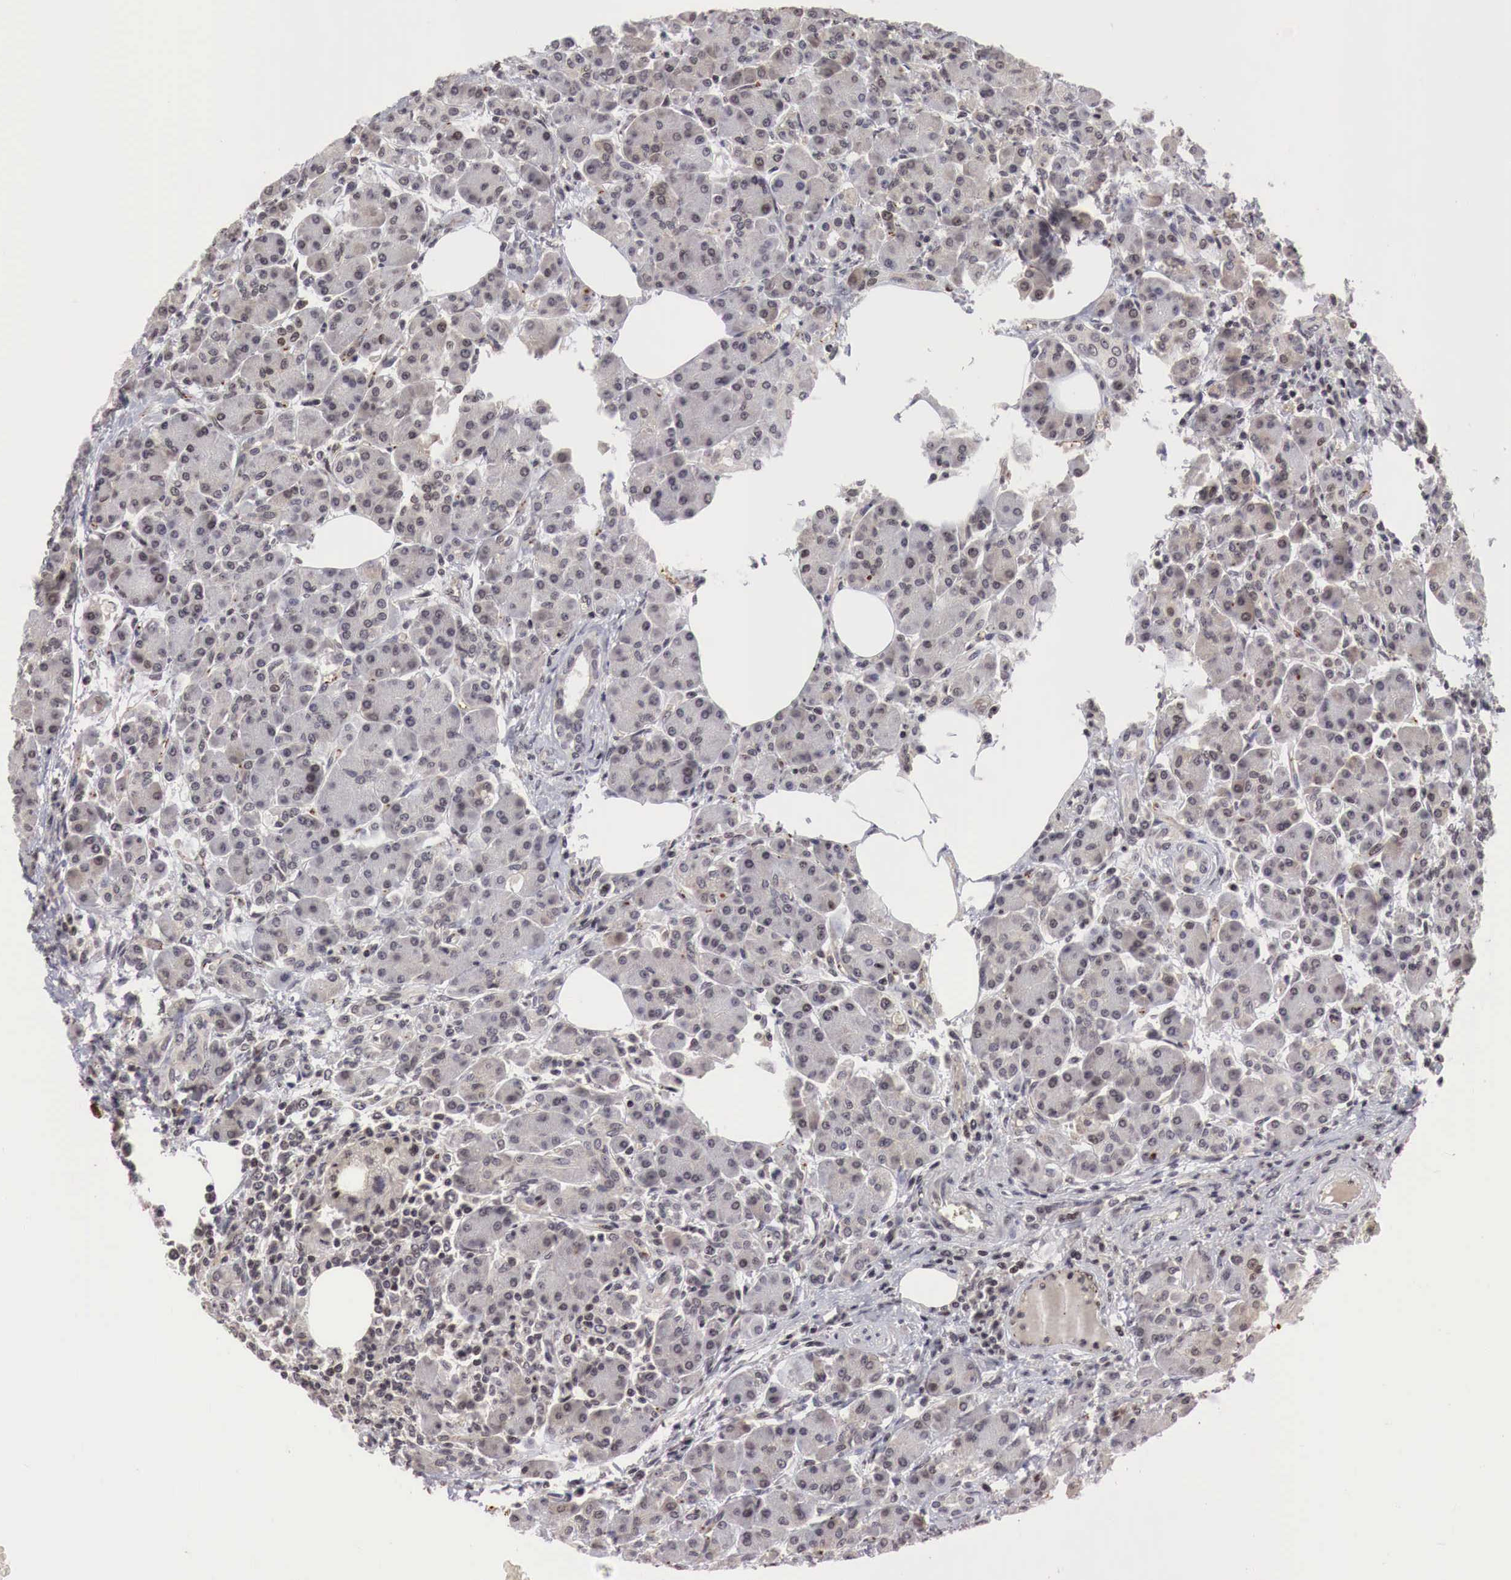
{"staining": {"intensity": "negative", "quantity": "none", "location": "none"}, "tissue": "pancreas", "cell_type": "Exocrine glandular cells", "image_type": "normal", "snomed": [{"axis": "morphology", "description": "Normal tissue, NOS"}, {"axis": "topography", "description": "Pancreas"}], "caption": "Immunohistochemistry (IHC) of normal pancreas displays no staining in exocrine glandular cells.", "gene": "DACH2", "patient": {"sex": "female", "age": 73}}